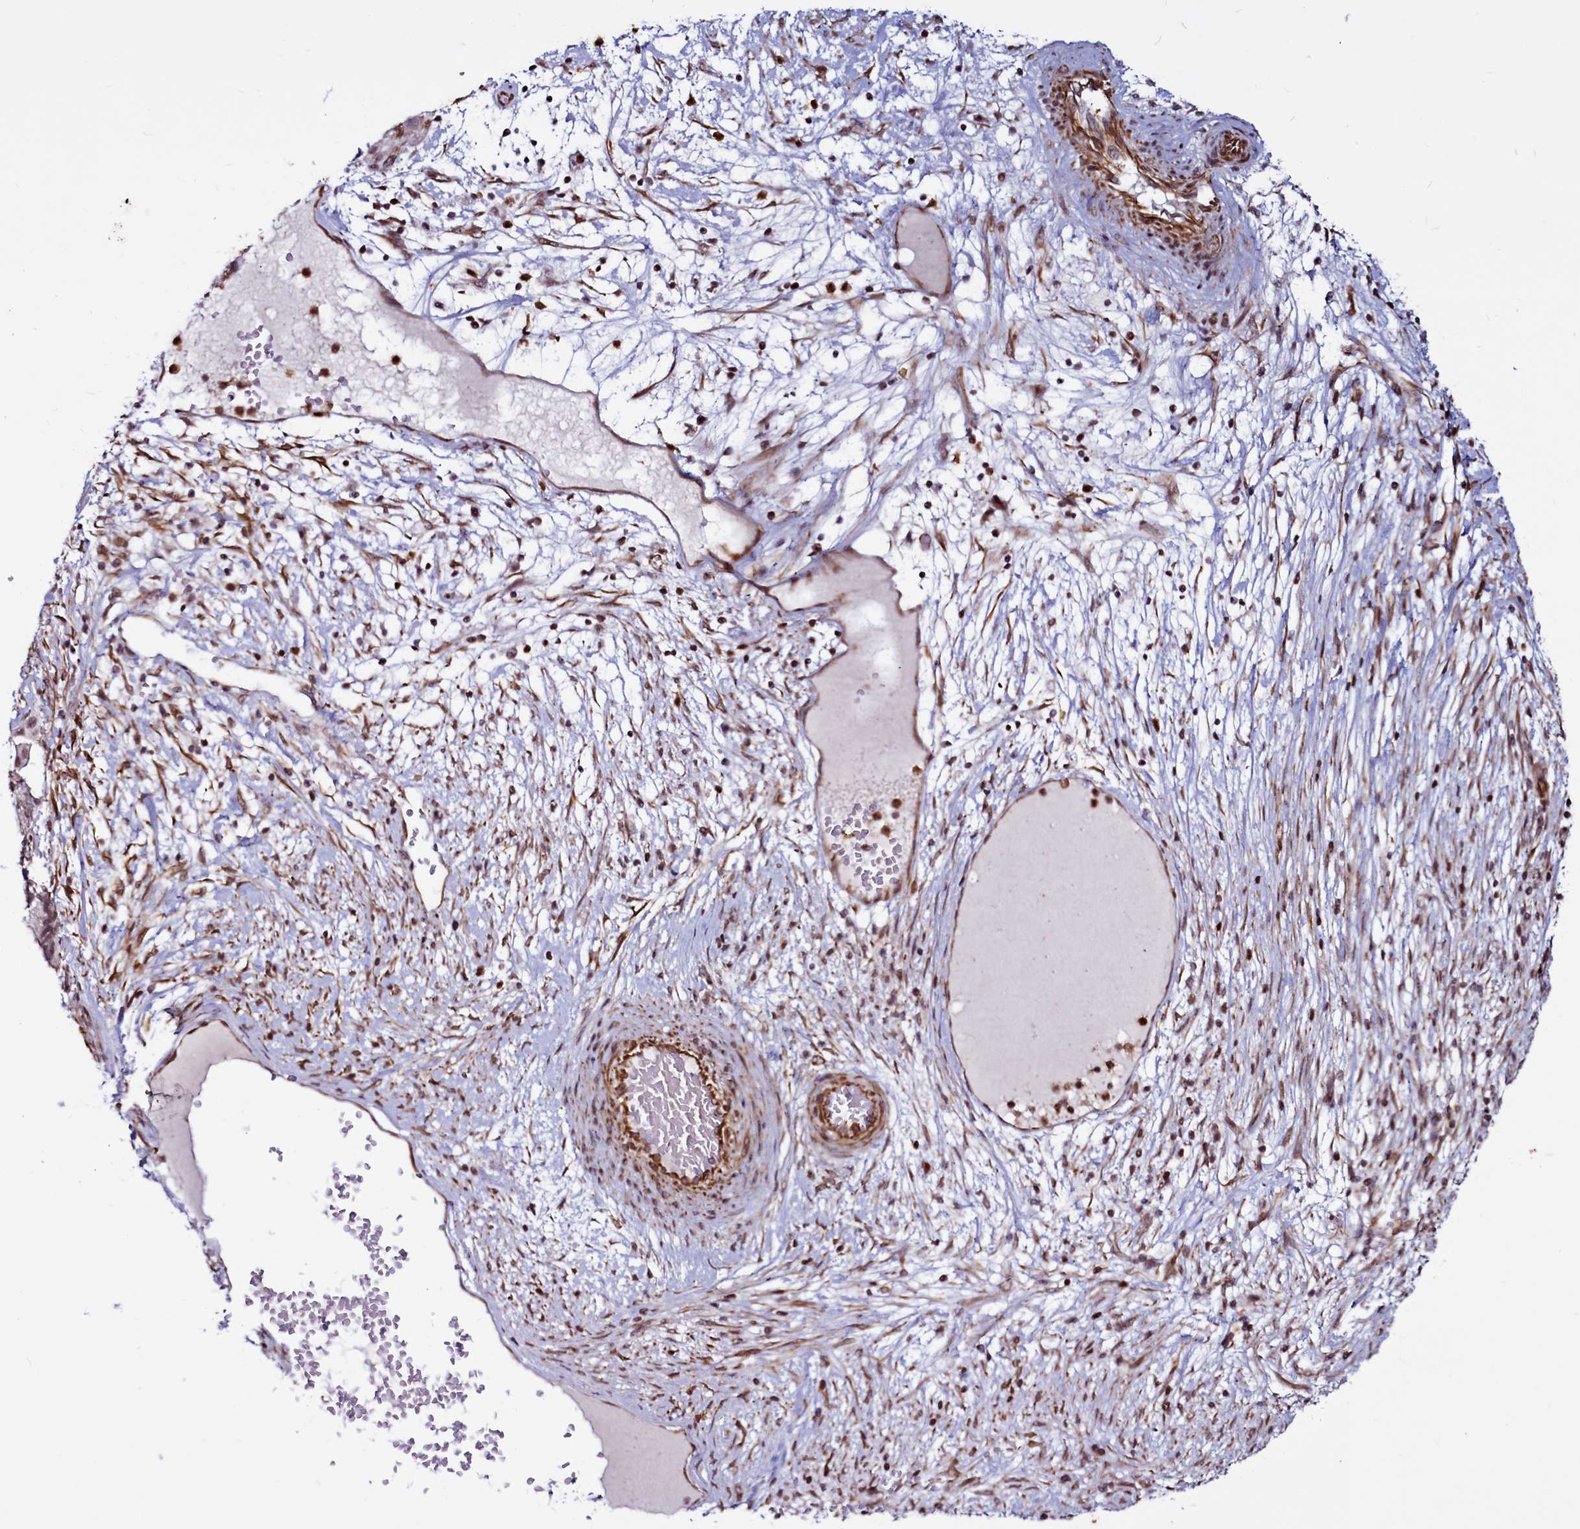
{"staining": {"intensity": "weak", "quantity": "<25%", "location": "nuclear"}, "tissue": "ovarian cancer", "cell_type": "Tumor cells", "image_type": "cancer", "snomed": [{"axis": "morphology", "description": "Cystadenocarcinoma, serous, NOS"}, {"axis": "topography", "description": "Ovary"}], "caption": "Tumor cells show no significant protein positivity in ovarian cancer (serous cystadenocarcinoma).", "gene": "CLK3", "patient": {"sex": "female", "age": 56}}